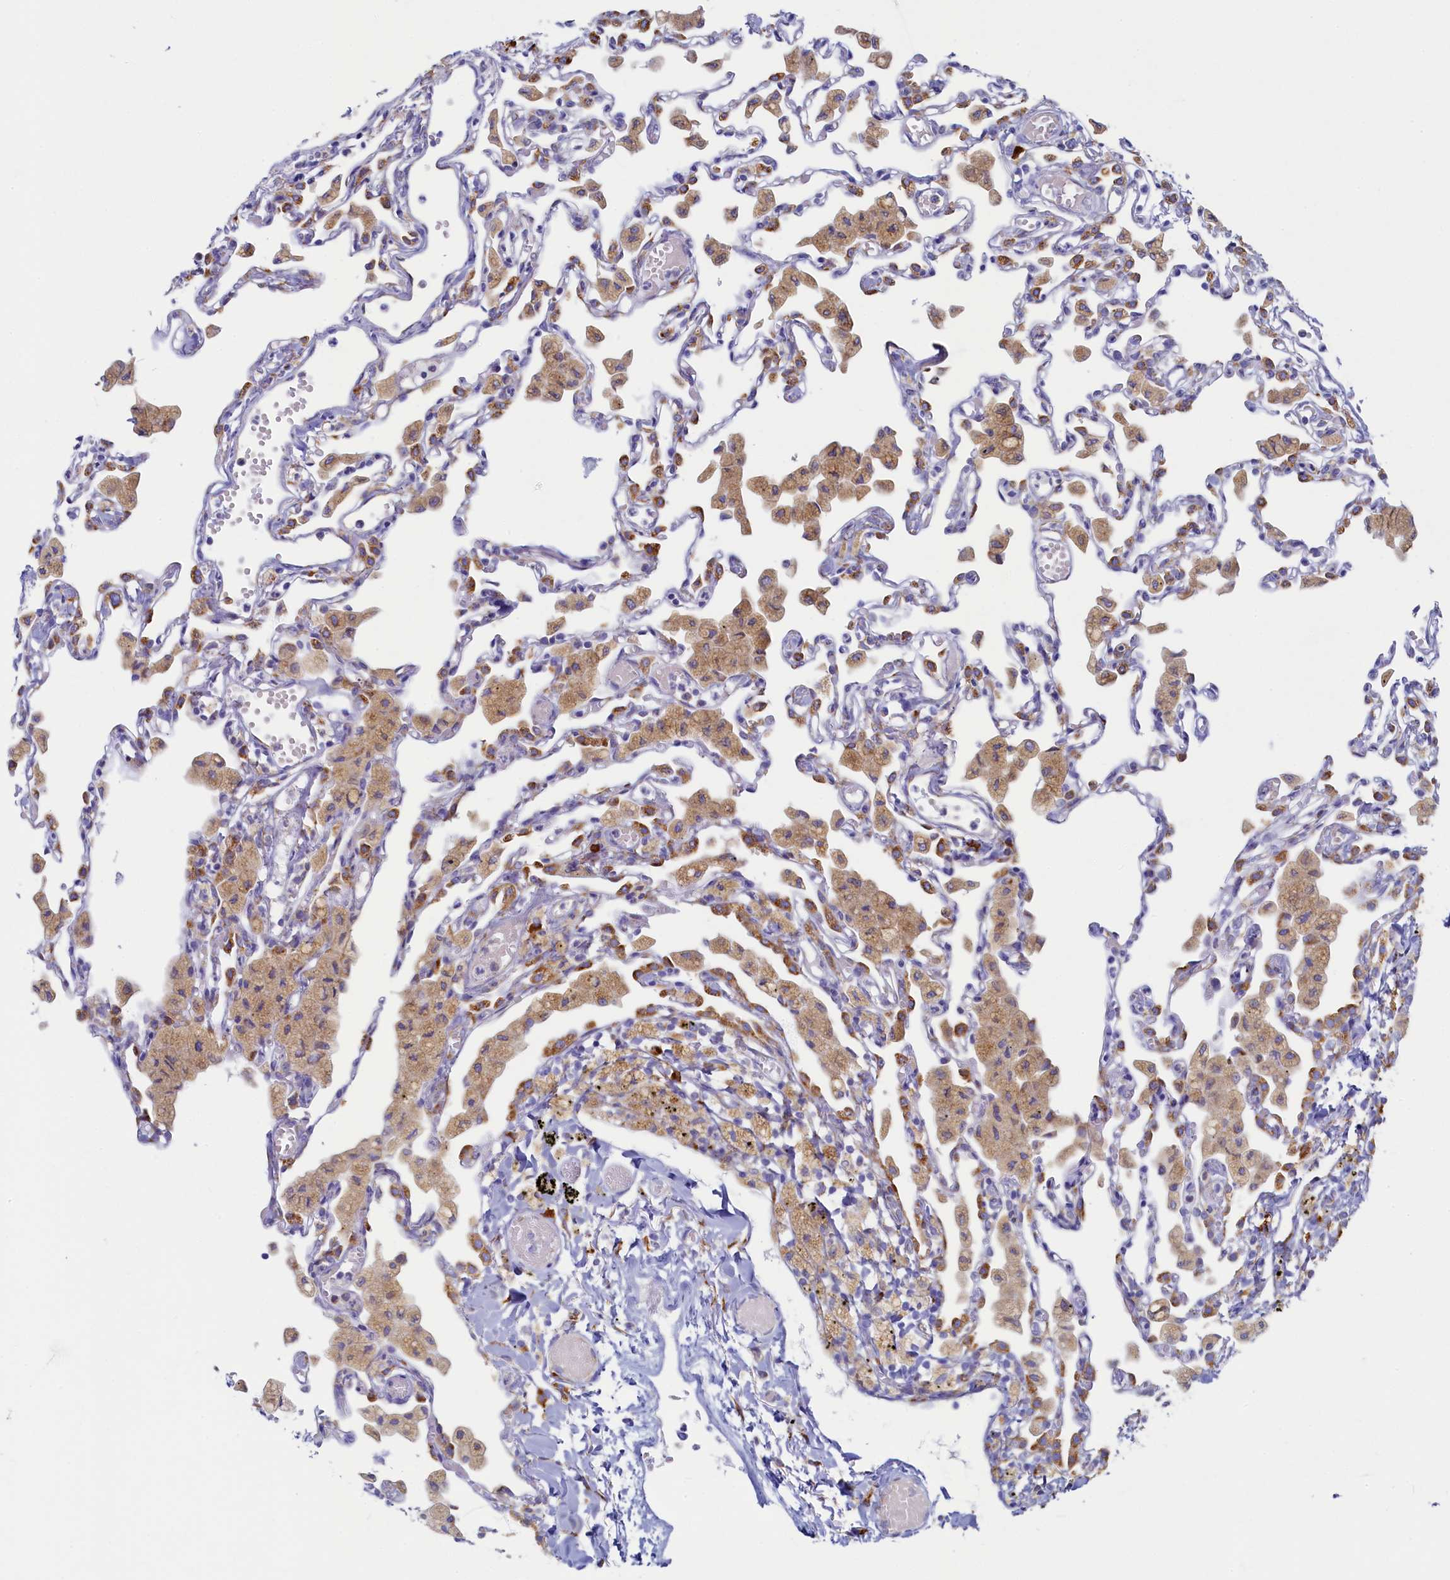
{"staining": {"intensity": "moderate", "quantity": "<25%", "location": "cytoplasmic/membranous"}, "tissue": "lung", "cell_type": "Alveolar cells", "image_type": "normal", "snomed": [{"axis": "morphology", "description": "Normal tissue, NOS"}, {"axis": "topography", "description": "Bronchus"}, {"axis": "topography", "description": "Lung"}], "caption": "DAB (3,3'-diaminobenzidine) immunohistochemical staining of unremarkable human lung exhibits moderate cytoplasmic/membranous protein expression in approximately <25% of alveolar cells.", "gene": "TMEM18", "patient": {"sex": "female", "age": 49}}